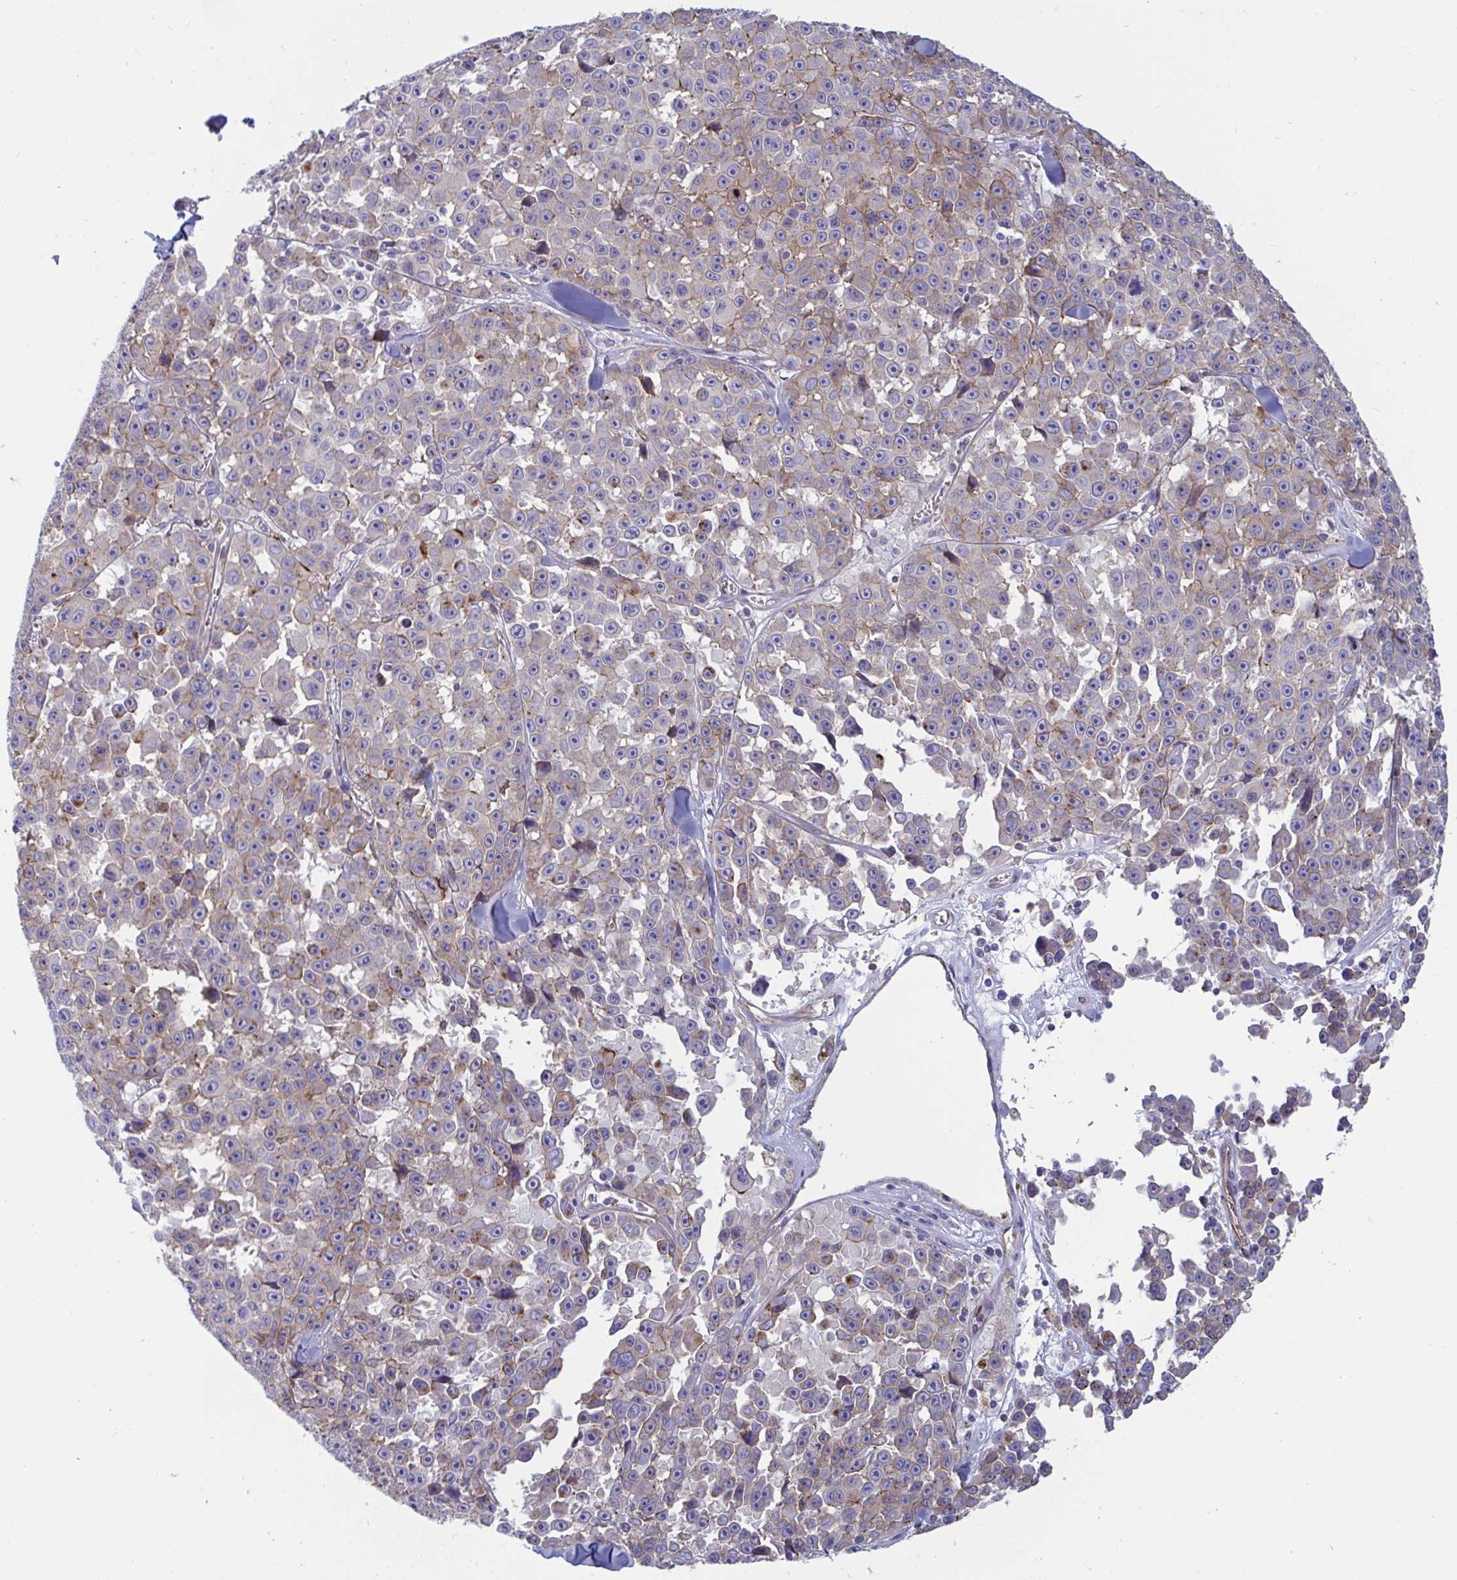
{"staining": {"intensity": "weak", "quantity": "<25%", "location": "cytoplasmic/membranous"}, "tissue": "melanoma", "cell_type": "Tumor cells", "image_type": "cancer", "snomed": [{"axis": "morphology", "description": "Malignant melanoma, NOS"}, {"axis": "topography", "description": "Skin"}], "caption": "An immunohistochemistry image of melanoma is shown. There is no staining in tumor cells of melanoma. (Stains: DAB immunohistochemistry with hematoxylin counter stain, Microscopy: brightfield microscopy at high magnification).", "gene": "SLC9A6", "patient": {"sex": "female", "age": 66}}